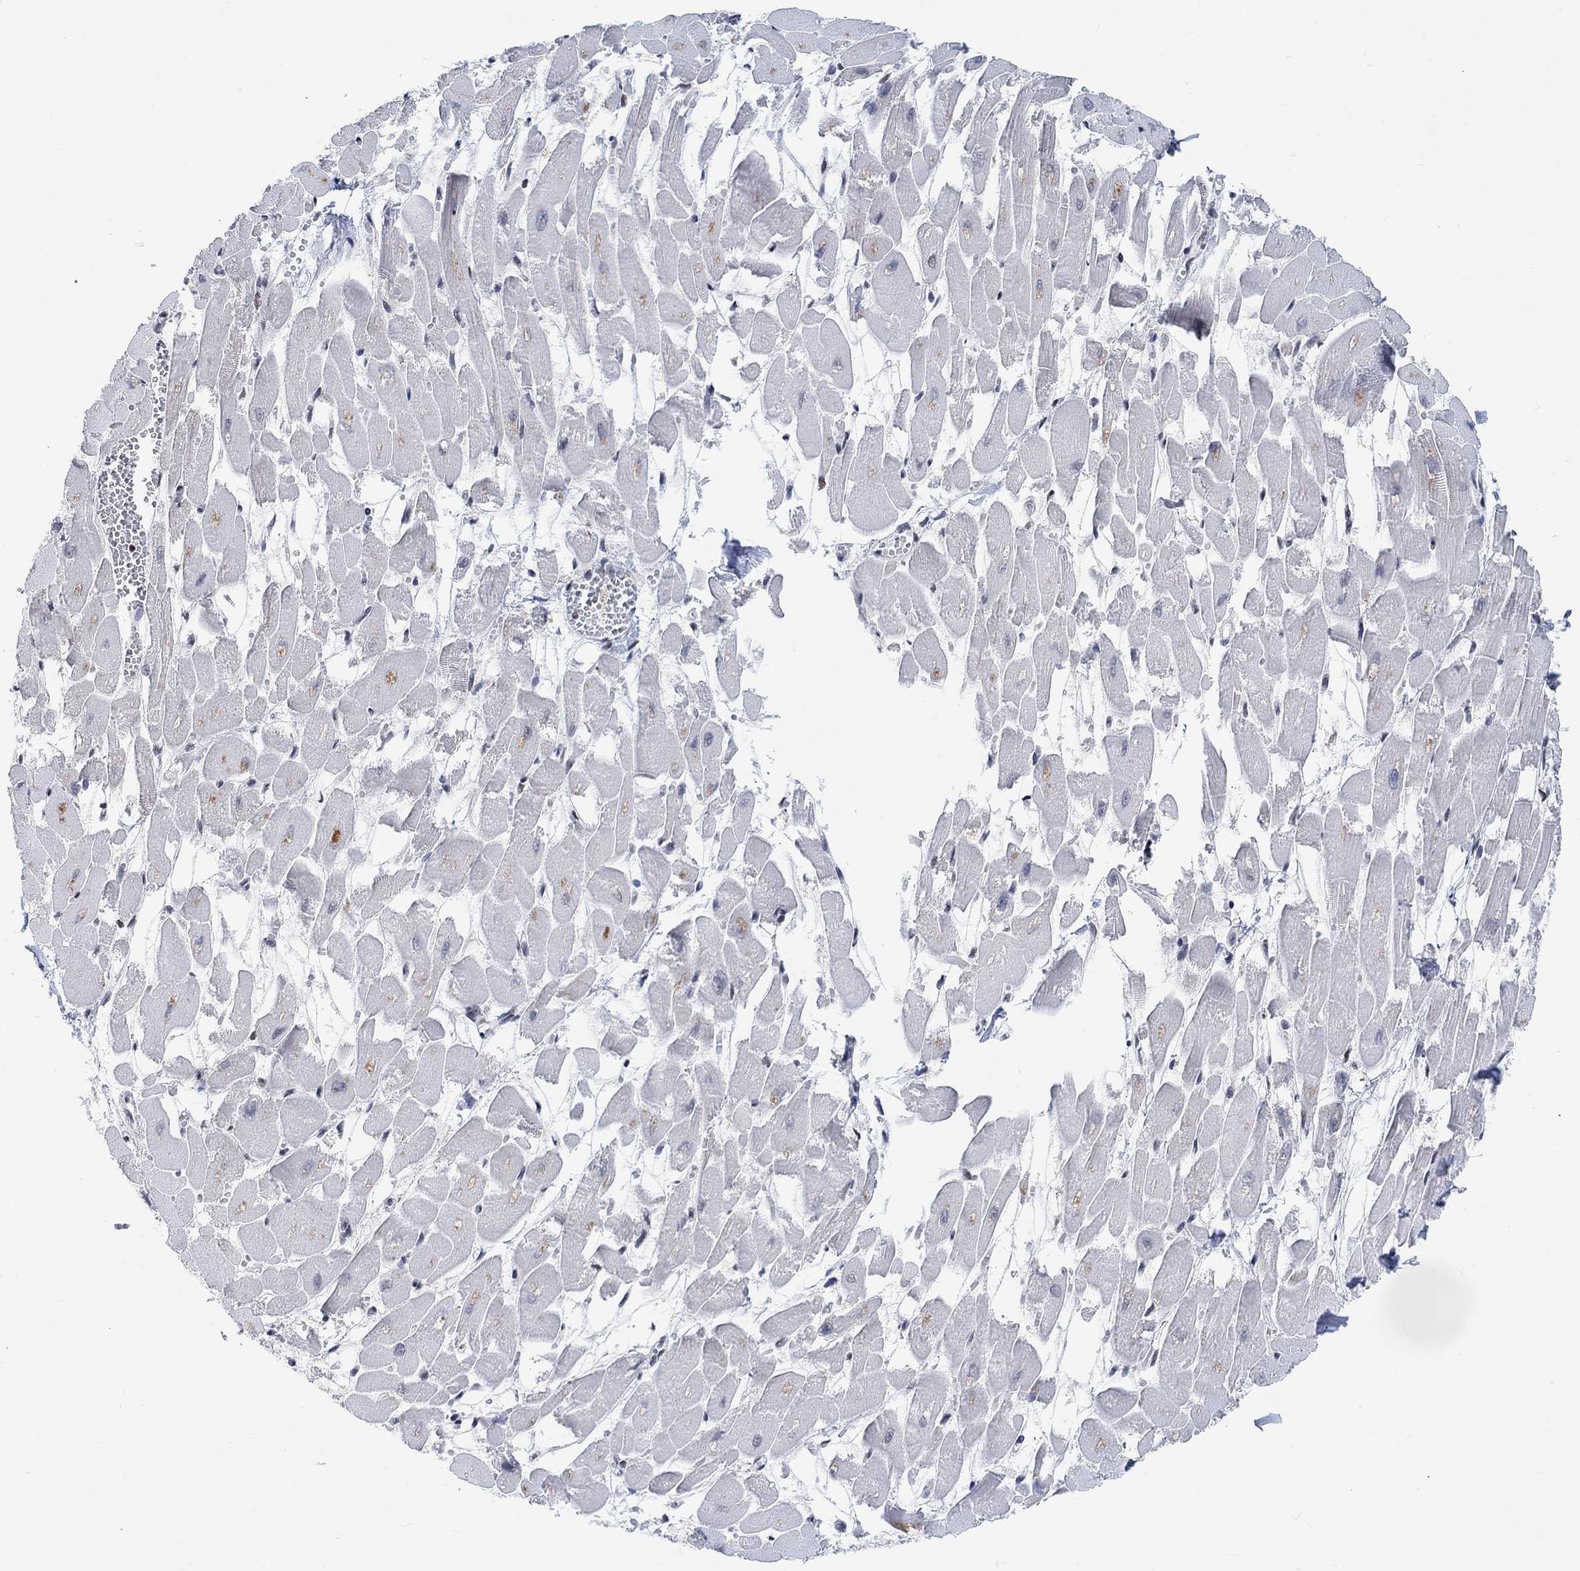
{"staining": {"intensity": "moderate", "quantity": "25%-75%", "location": "nuclear"}, "tissue": "heart muscle", "cell_type": "Cardiomyocytes", "image_type": "normal", "snomed": [{"axis": "morphology", "description": "Normal tissue, NOS"}, {"axis": "topography", "description": "Heart"}], "caption": "High-power microscopy captured an IHC histopathology image of benign heart muscle, revealing moderate nuclear expression in about 25%-75% of cardiomyocytes. Ihc stains the protein of interest in brown and the nuclei are stained blue.", "gene": "USP39", "patient": {"sex": "female", "age": 52}}